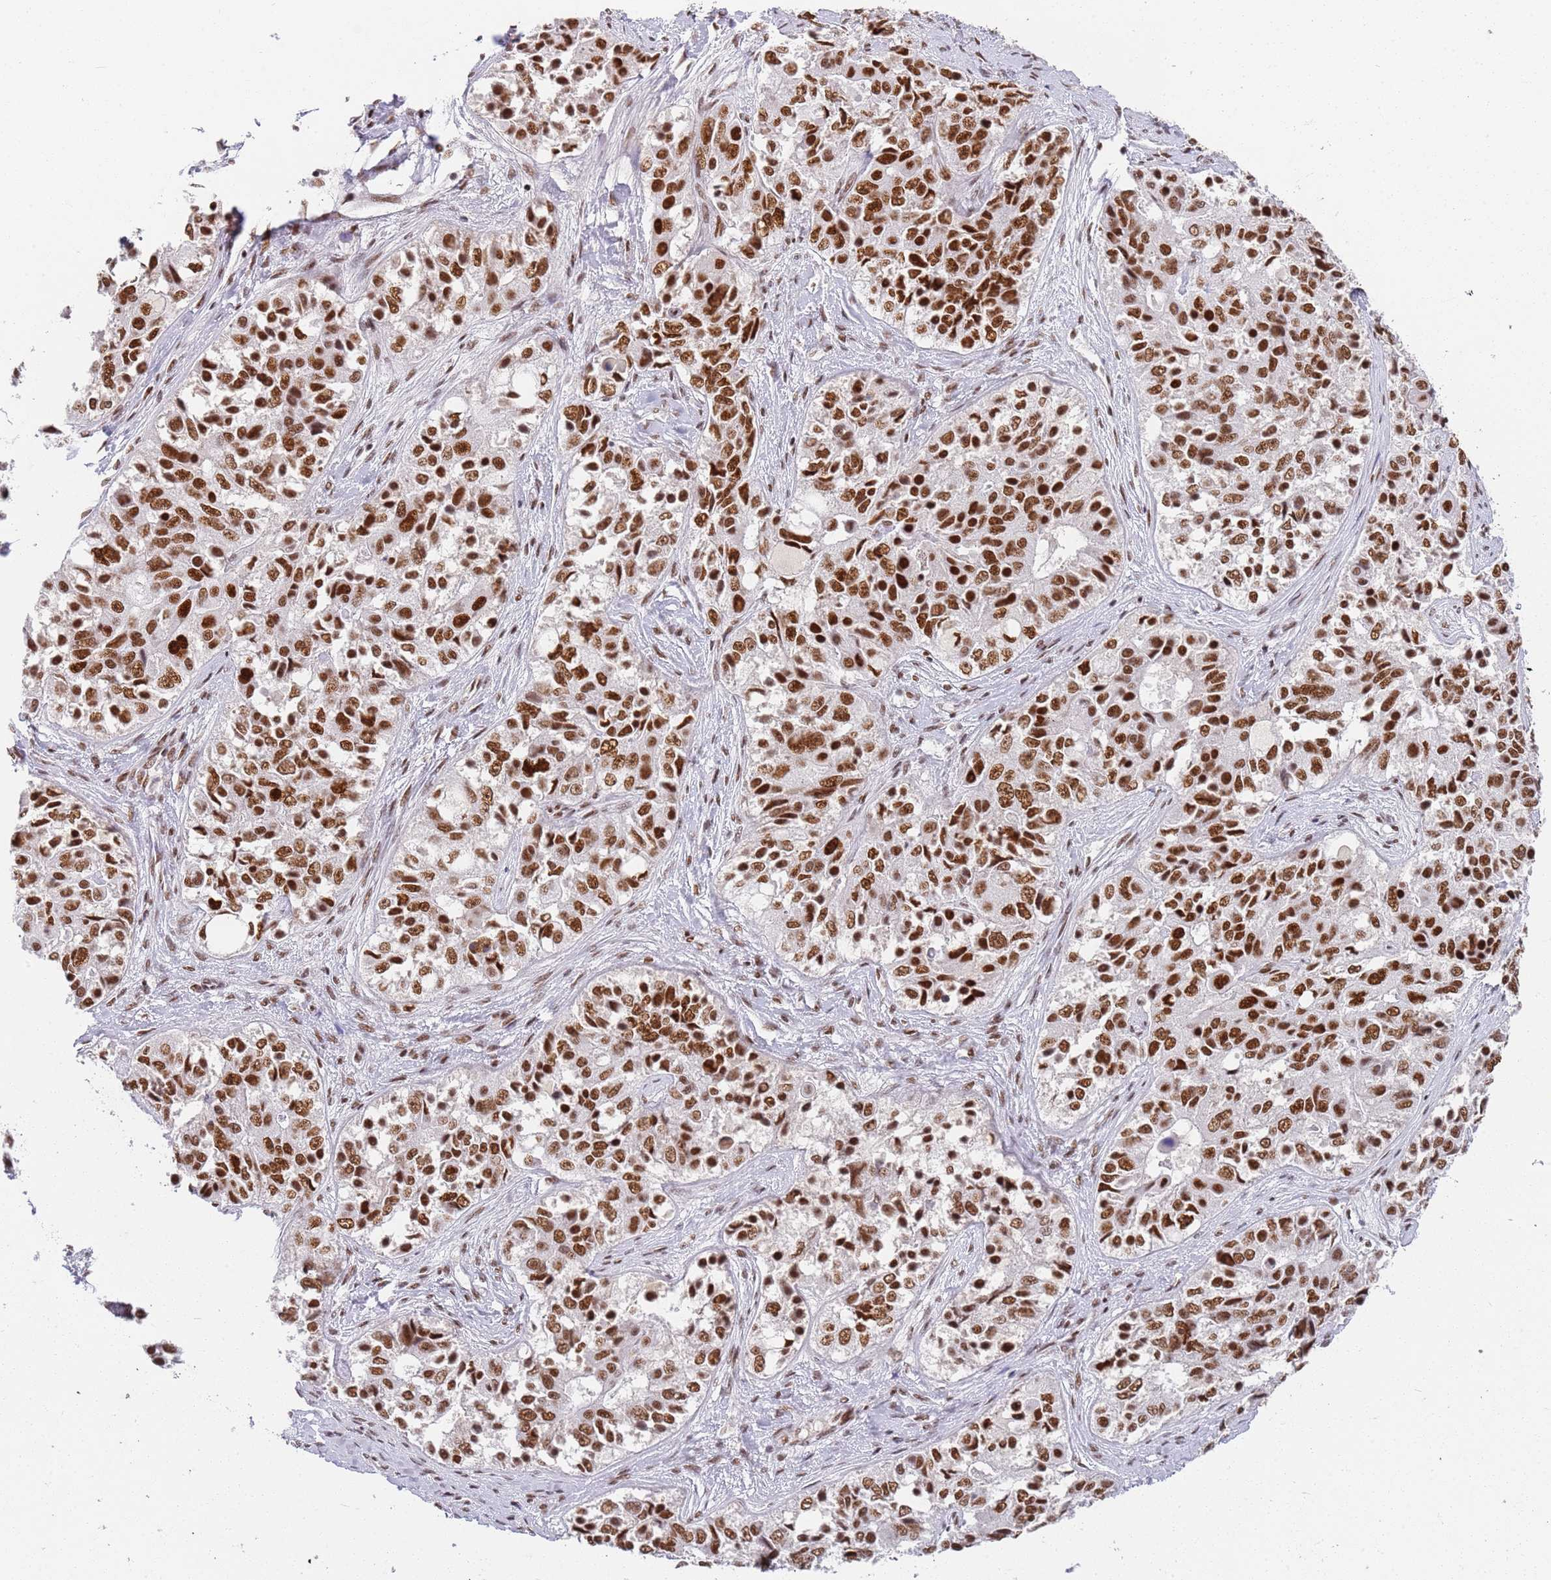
{"staining": {"intensity": "strong", "quantity": ">75%", "location": "nuclear"}, "tissue": "ovarian cancer", "cell_type": "Tumor cells", "image_type": "cancer", "snomed": [{"axis": "morphology", "description": "Carcinoma, endometroid"}, {"axis": "topography", "description": "Ovary"}], "caption": "Immunohistochemistry (IHC) staining of endometroid carcinoma (ovarian), which demonstrates high levels of strong nuclear staining in about >75% of tumor cells indicating strong nuclear protein positivity. The staining was performed using DAB (3,3'-diaminobenzidine) (brown) for protein detection and nuclei were counterstained in hematoxylin (blue).", "gene": "AKAP8L", "patient": {"sex": "female", "age": 51}}